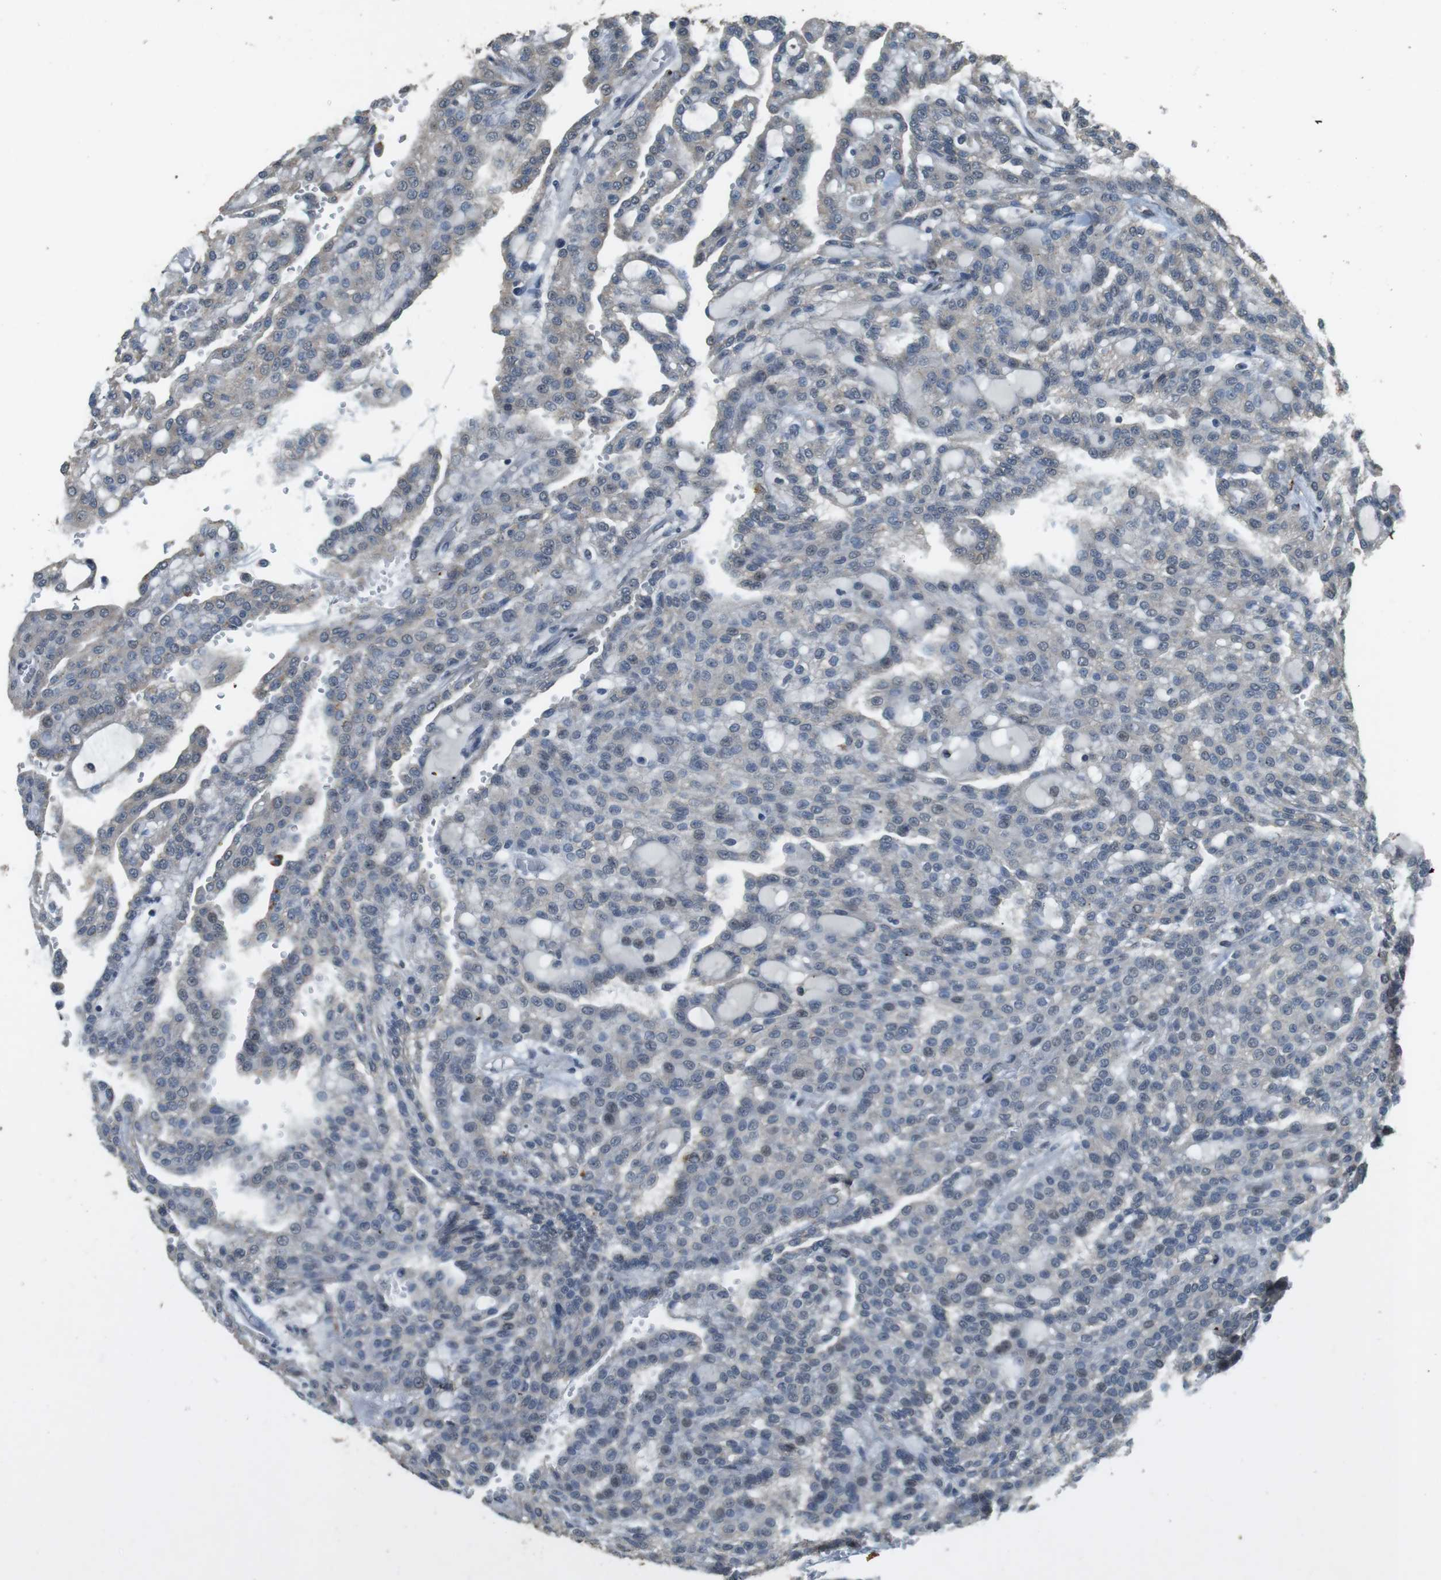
{"staining": {"intensity": "negative", "quantity": "none", "location": "none"}, "tissue": "renal cancer", "cell_type": "Tumor cells", "image_type": "cancer", "snomed": [{"axis": "morphology", "description": "Adenocarcinoma, NOS"}, {"axis": "topography", "description": "Kidney"}], "caption": "Micrograph shows no significant protein staining in tumor cells of renal cancer (adenocarcinoma).", "gene": "CLDN7", "patient": {"sex": "male", "age": 63}}